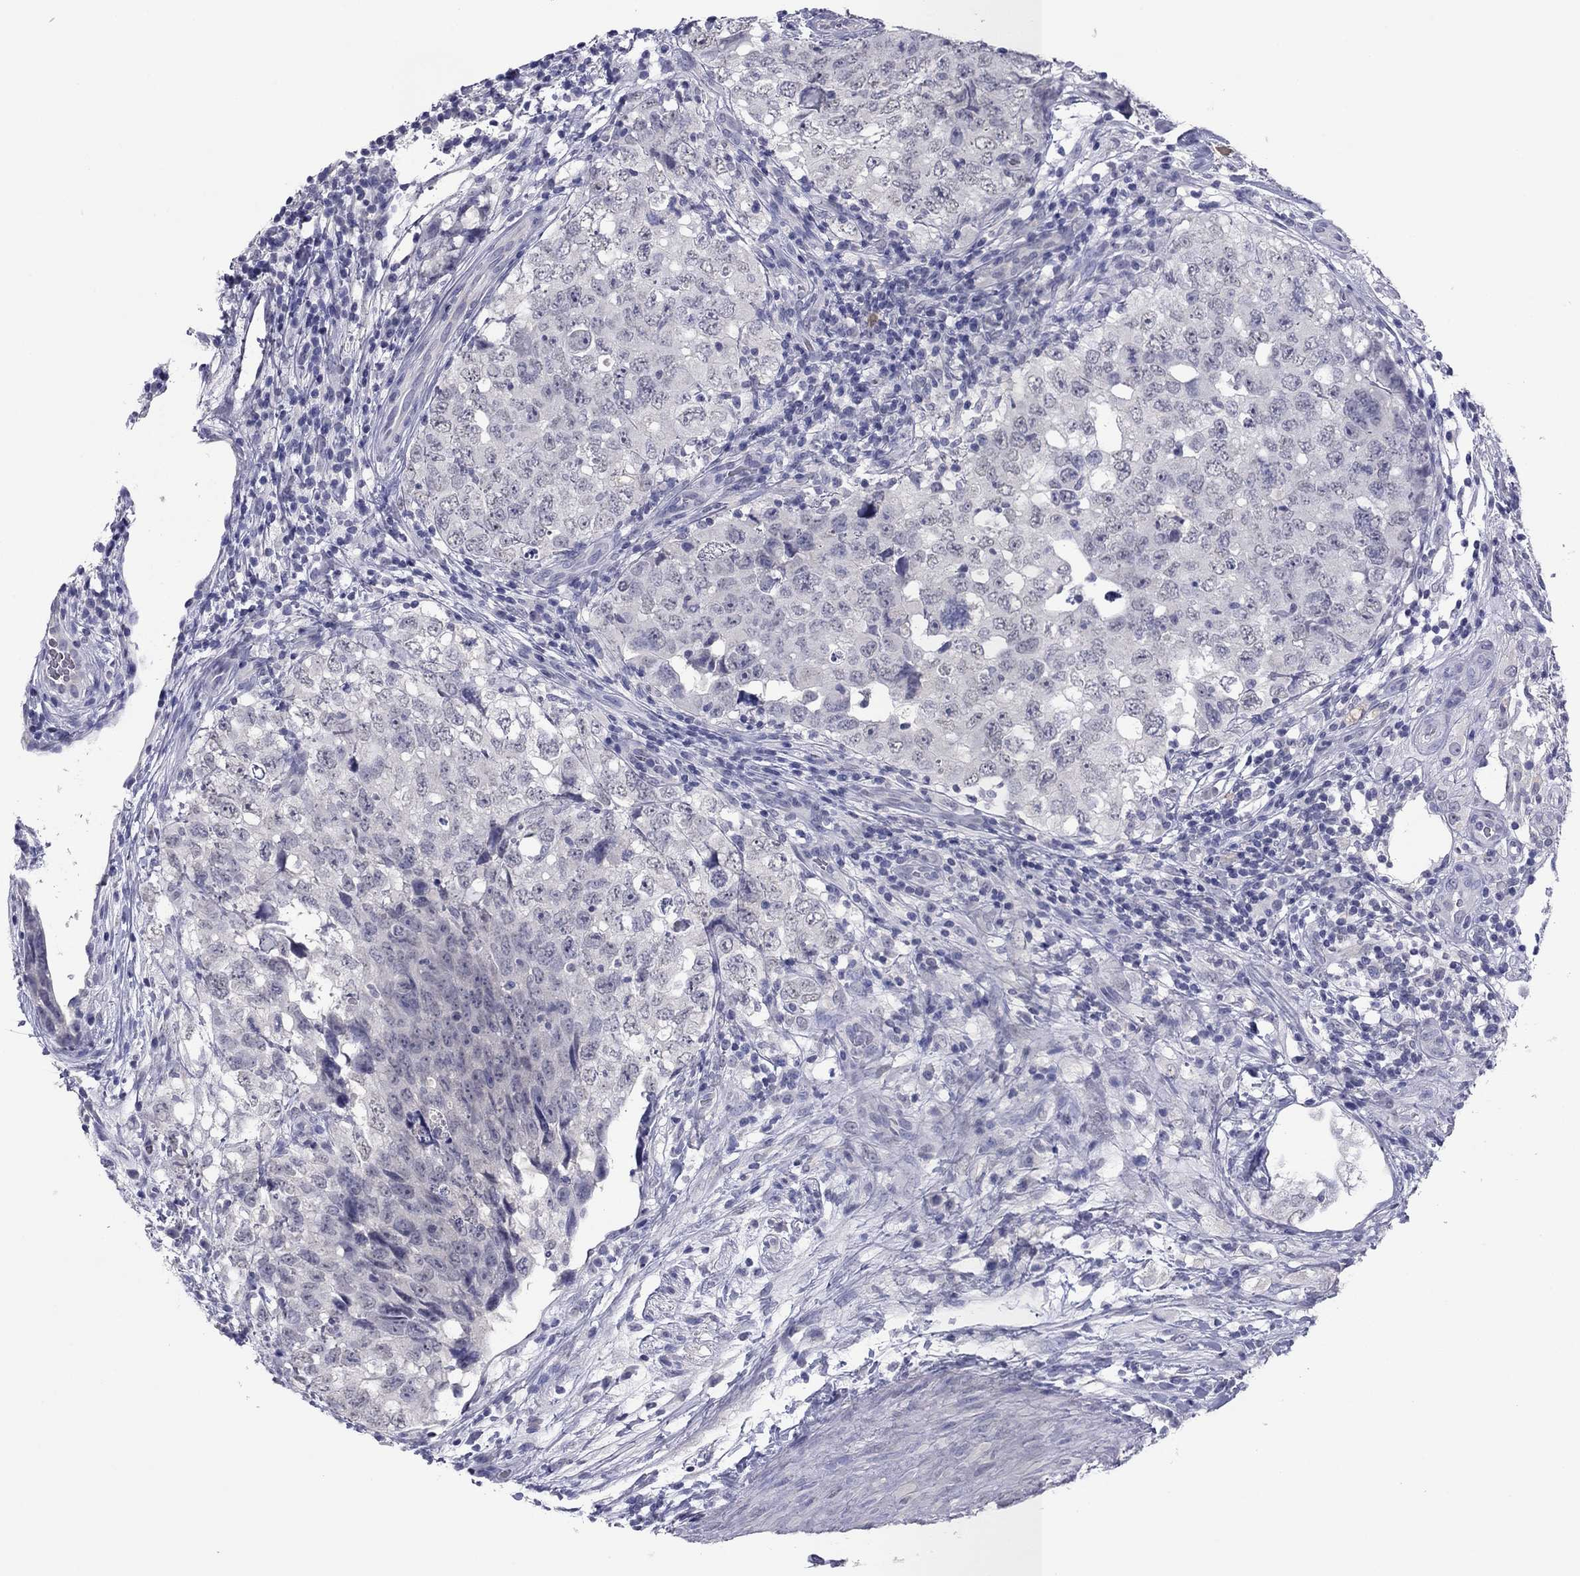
{"staining": {"intensity": "negative", "quantity": "none", "location": "none"}, "tissue": "testis cancer", "cell_type": "Tumor cells", "image_type": "cancer", "snomed": [{"axis": "morphology", "description": "Seminoma, NOS"}, {"axis": "topography", "description": "Testis"}], "caption": "The immunohistochemistry histopathology image has no significant expression in tumor cells of seminoma (testis) tissue.", "gene": "HAO1", "patient": {"sex": "male", "age": 34}}